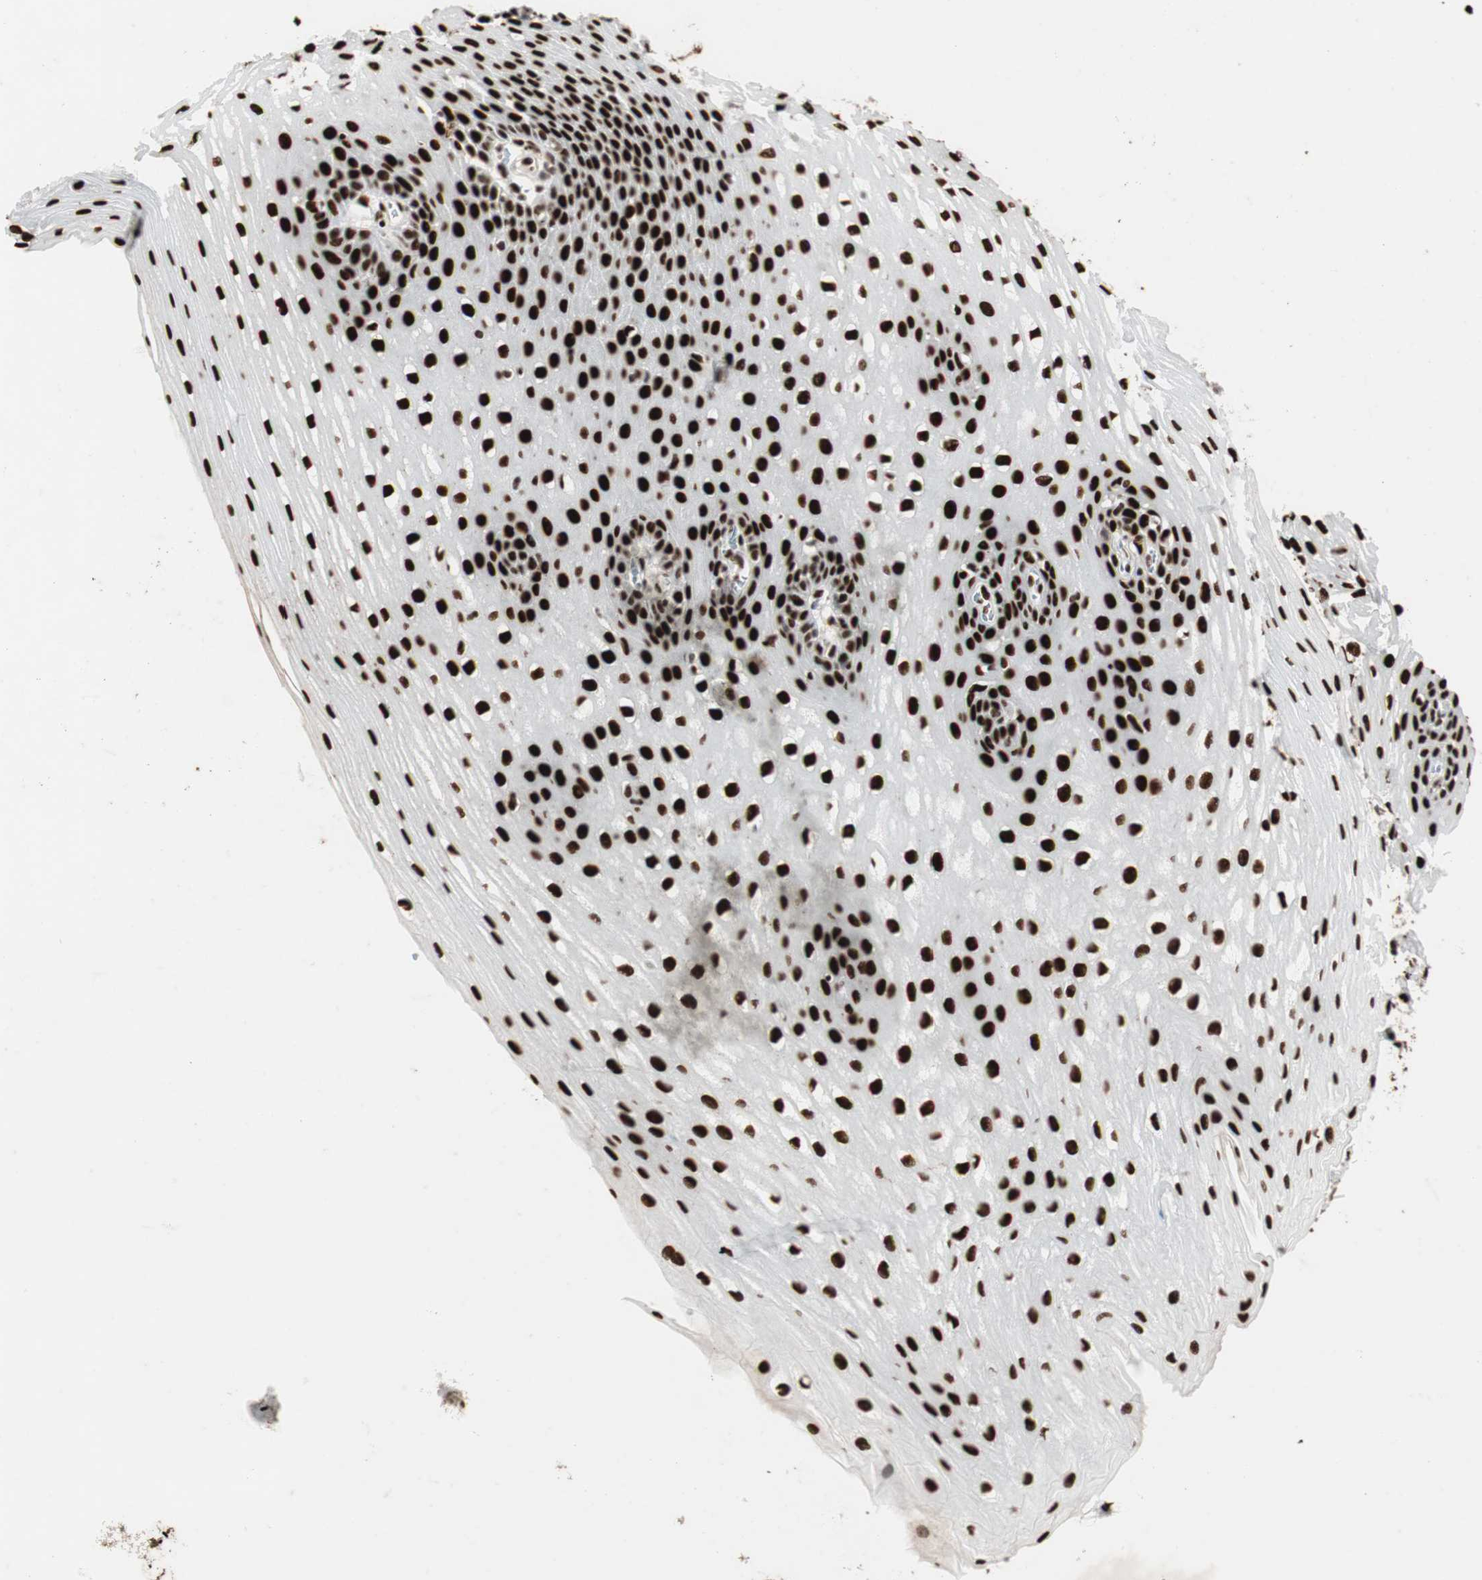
{"staining": {"intensity": "strong", "quantity": ">75%", "location": "nuclear"}, "tissue": "esophagus", "cell_type": "Squamous epithelial cells", "image_type": "normal", "snomed": [{"axis": "morphology", "description": "Normal tissue, NOS"}, {"axis": "topography", "description": "Esophagus"}], "caption": "Immunohistochemistry staining of normal esophagus, which reveals high levels of strong nuclear positivity in approximately >75% of squamous epithelial cells indicating strong nuclear protein expression. The staining was performed using DAB (3,3'-diaminobenzidine) (brown) for protein detection and nuclei were counterstained in hematoxylin (blue).", "gene": "PSME3", "patient": {"sex": "male", "age": 48}}